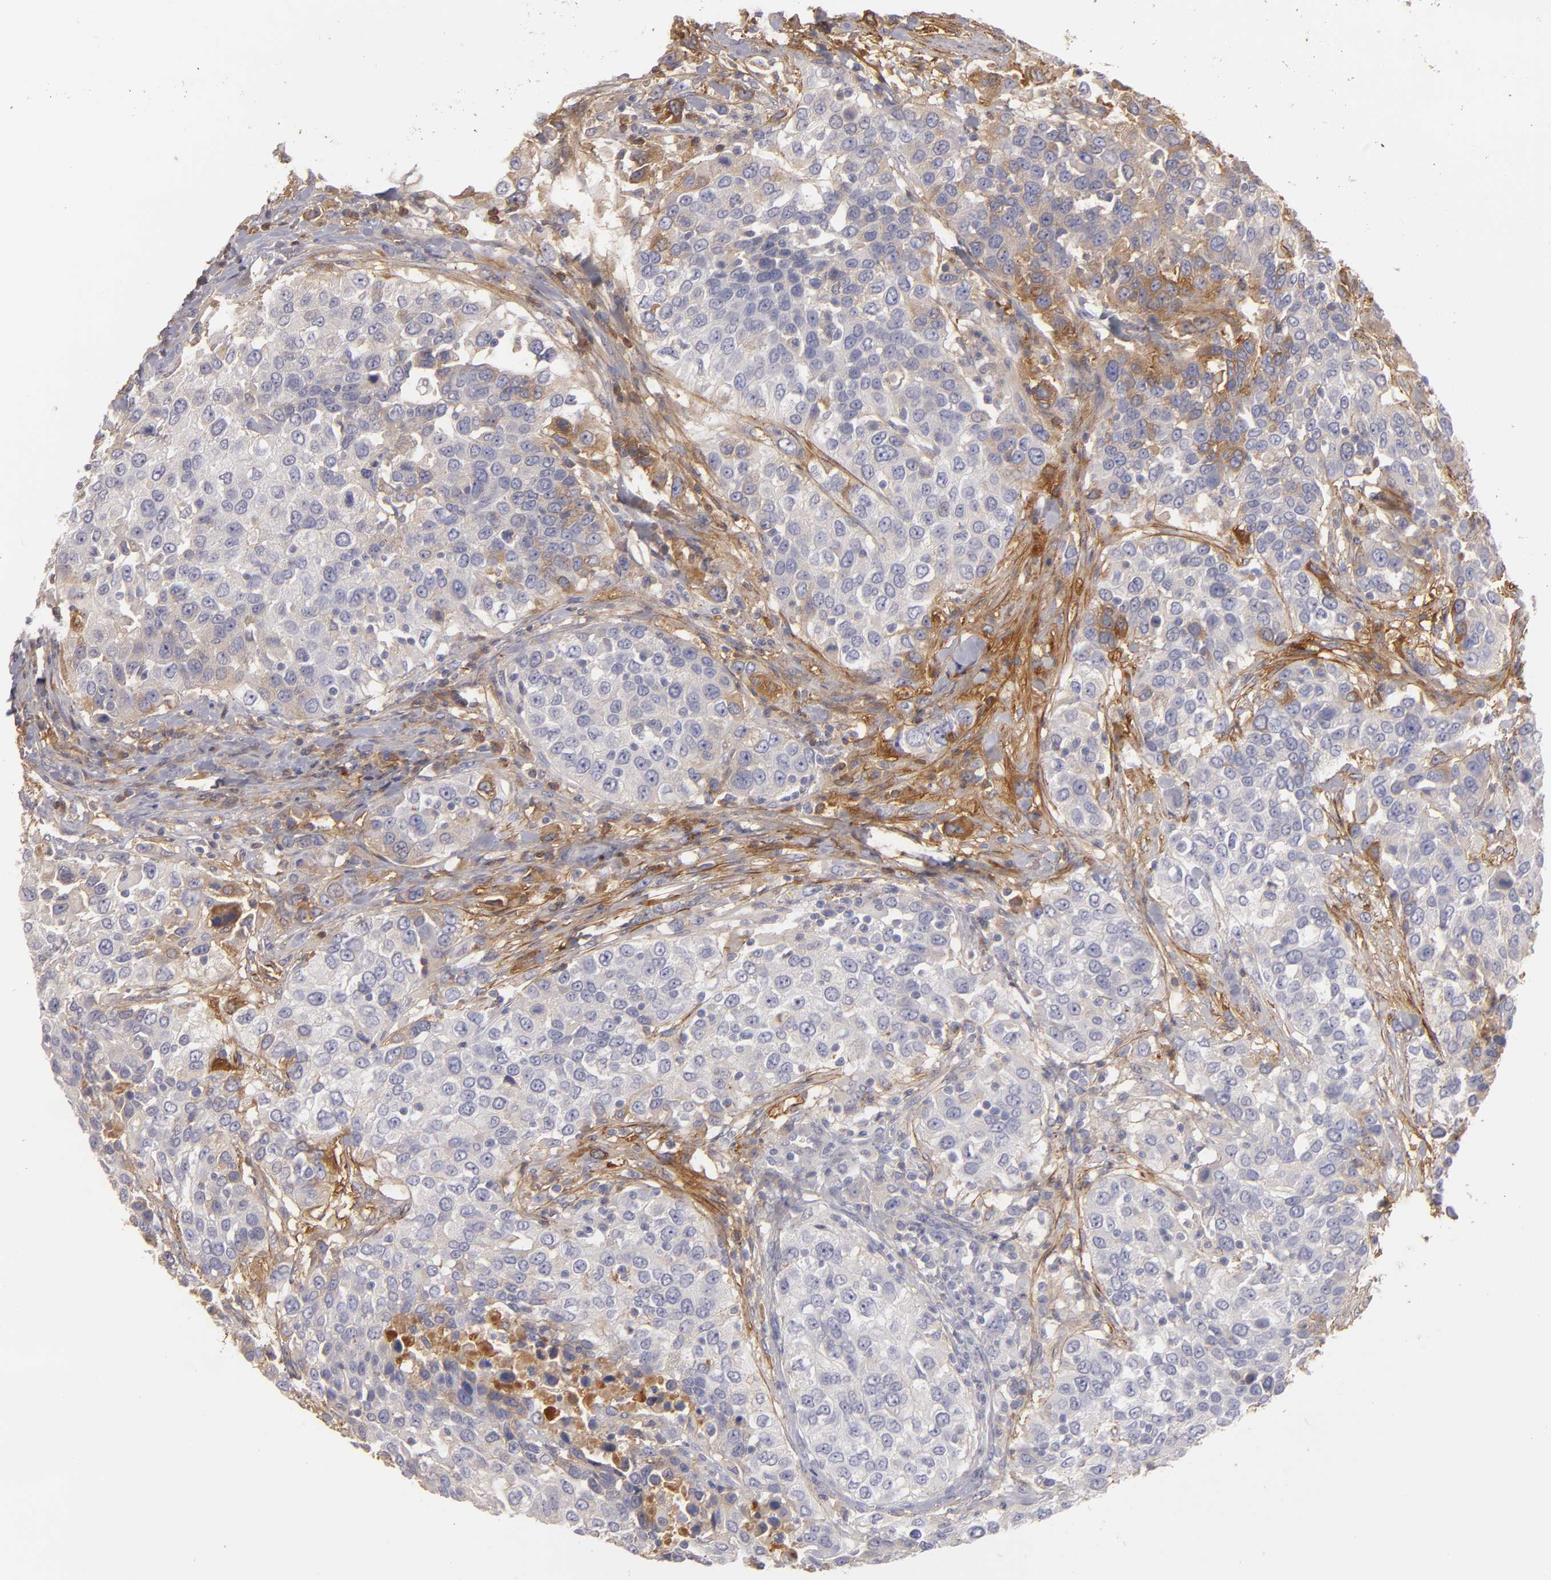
{"staining": {"intensity": "negative", "quantity": "none", "location": "none"}, "tissue": "urothelial cancer", "cell_type": "Tumor cells", "image_type": "cancer", "snomed": [{"axis": "morphology", "description": "Urothelial carcinoma, High grade"}, {"axis": "topography", "description": "Urinary bladder"}], "caption": "Urothelial cancer was stained to show a protein in brown. There is no significant staining in tumor cells. Nuclei are stained in blue.", "gene": "FBLN1", "patient": {"sex": "female", "age": 80}}